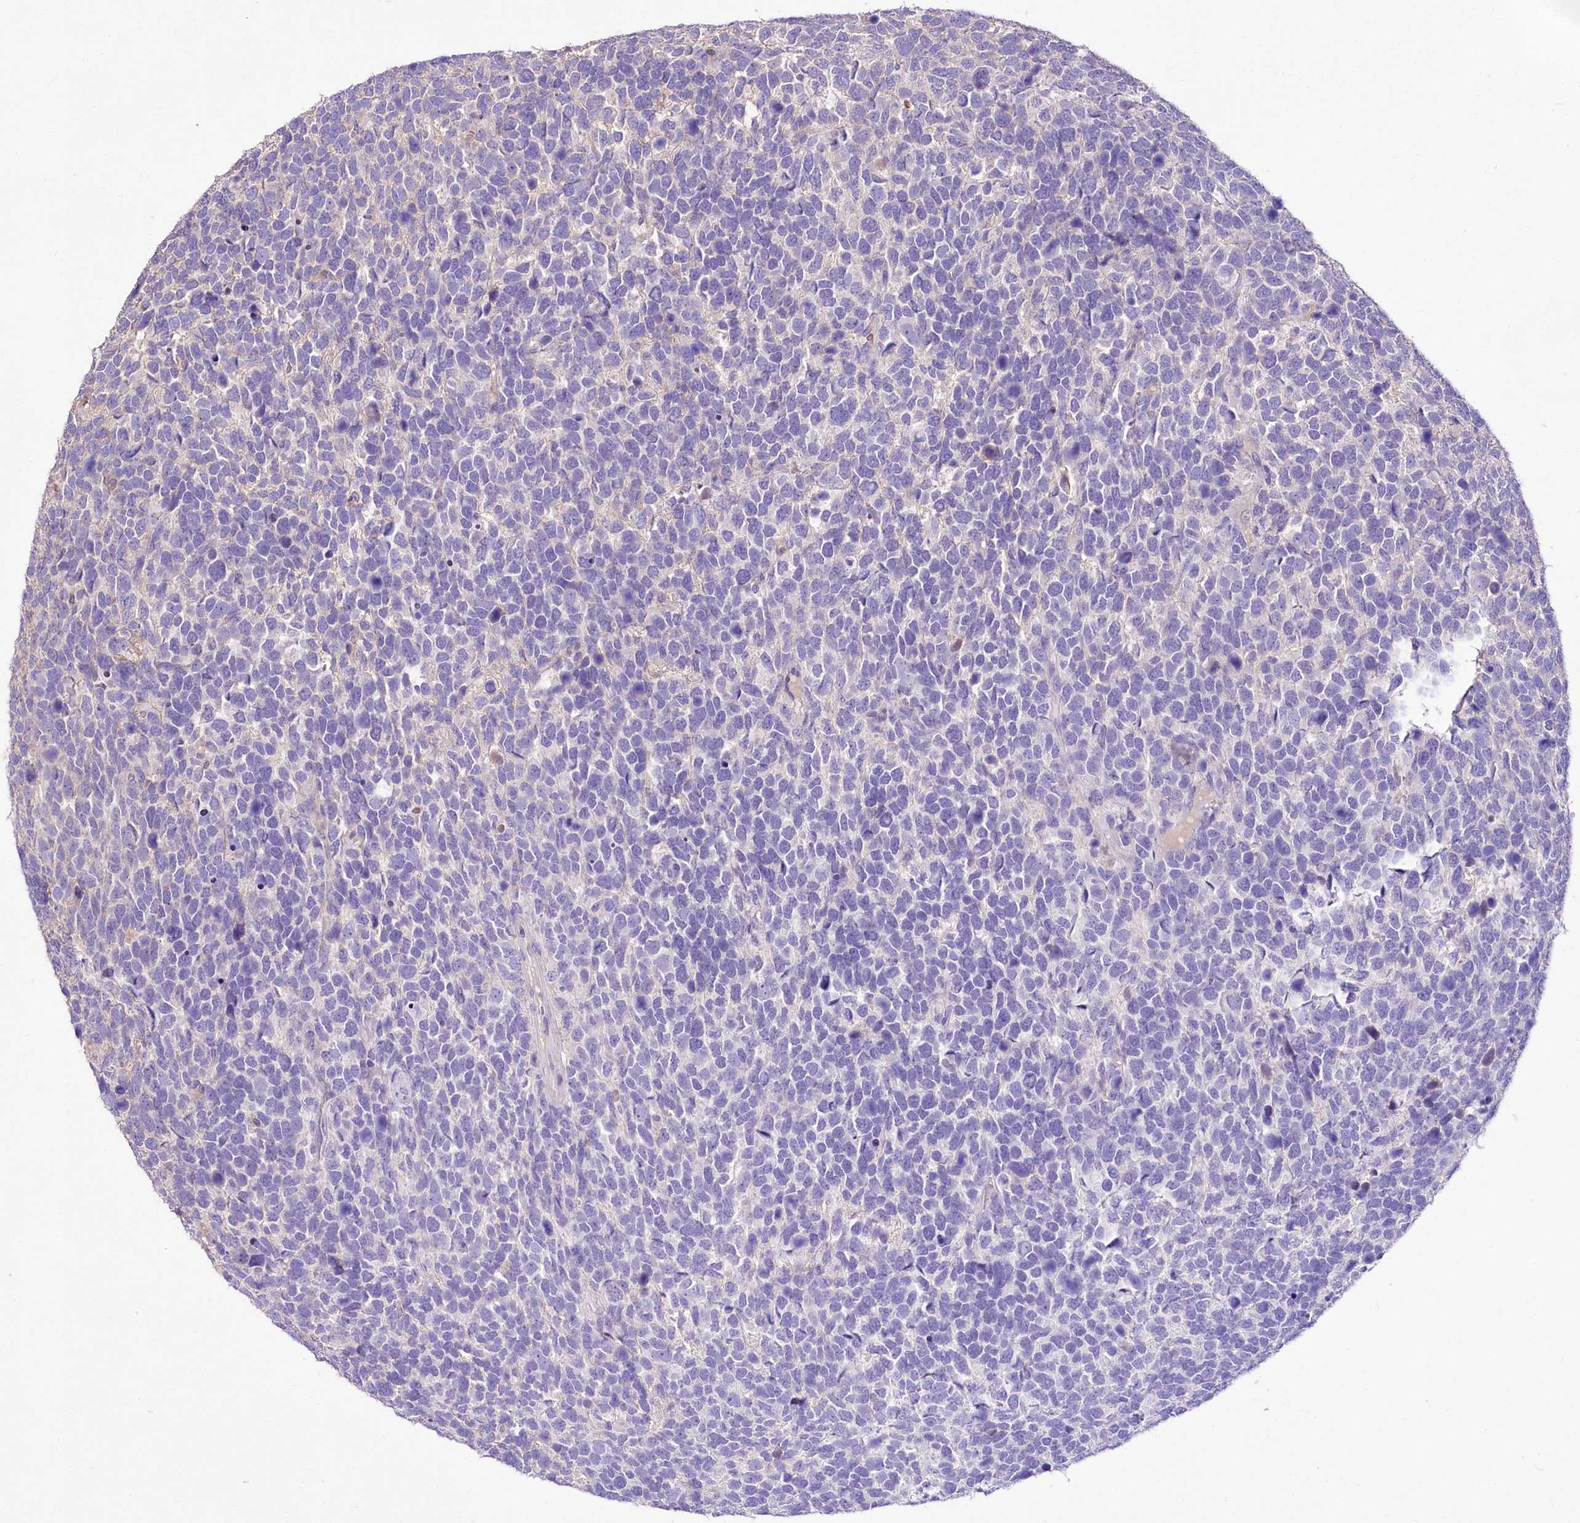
{"staining": {"intensity": "negative", "quantity": "none", "location": "none"}, "tissue": "urothelial cancer", "cell_type": "Tumor cells", "image_type": "cancer", "snomed": [{"axis": "morphology", "description": "Urothelial carcinoma, High grade"}, {"axis": "topography", "description": "Urinary bladder"}], "caption": "Urothelial carcinoma (high-grade) stained for a protein using immunohistochemistry (IHC) shows no staining tumor cells.", "gene": "PCYOX1L", "patient": {"sex": "female", "age": 82}}